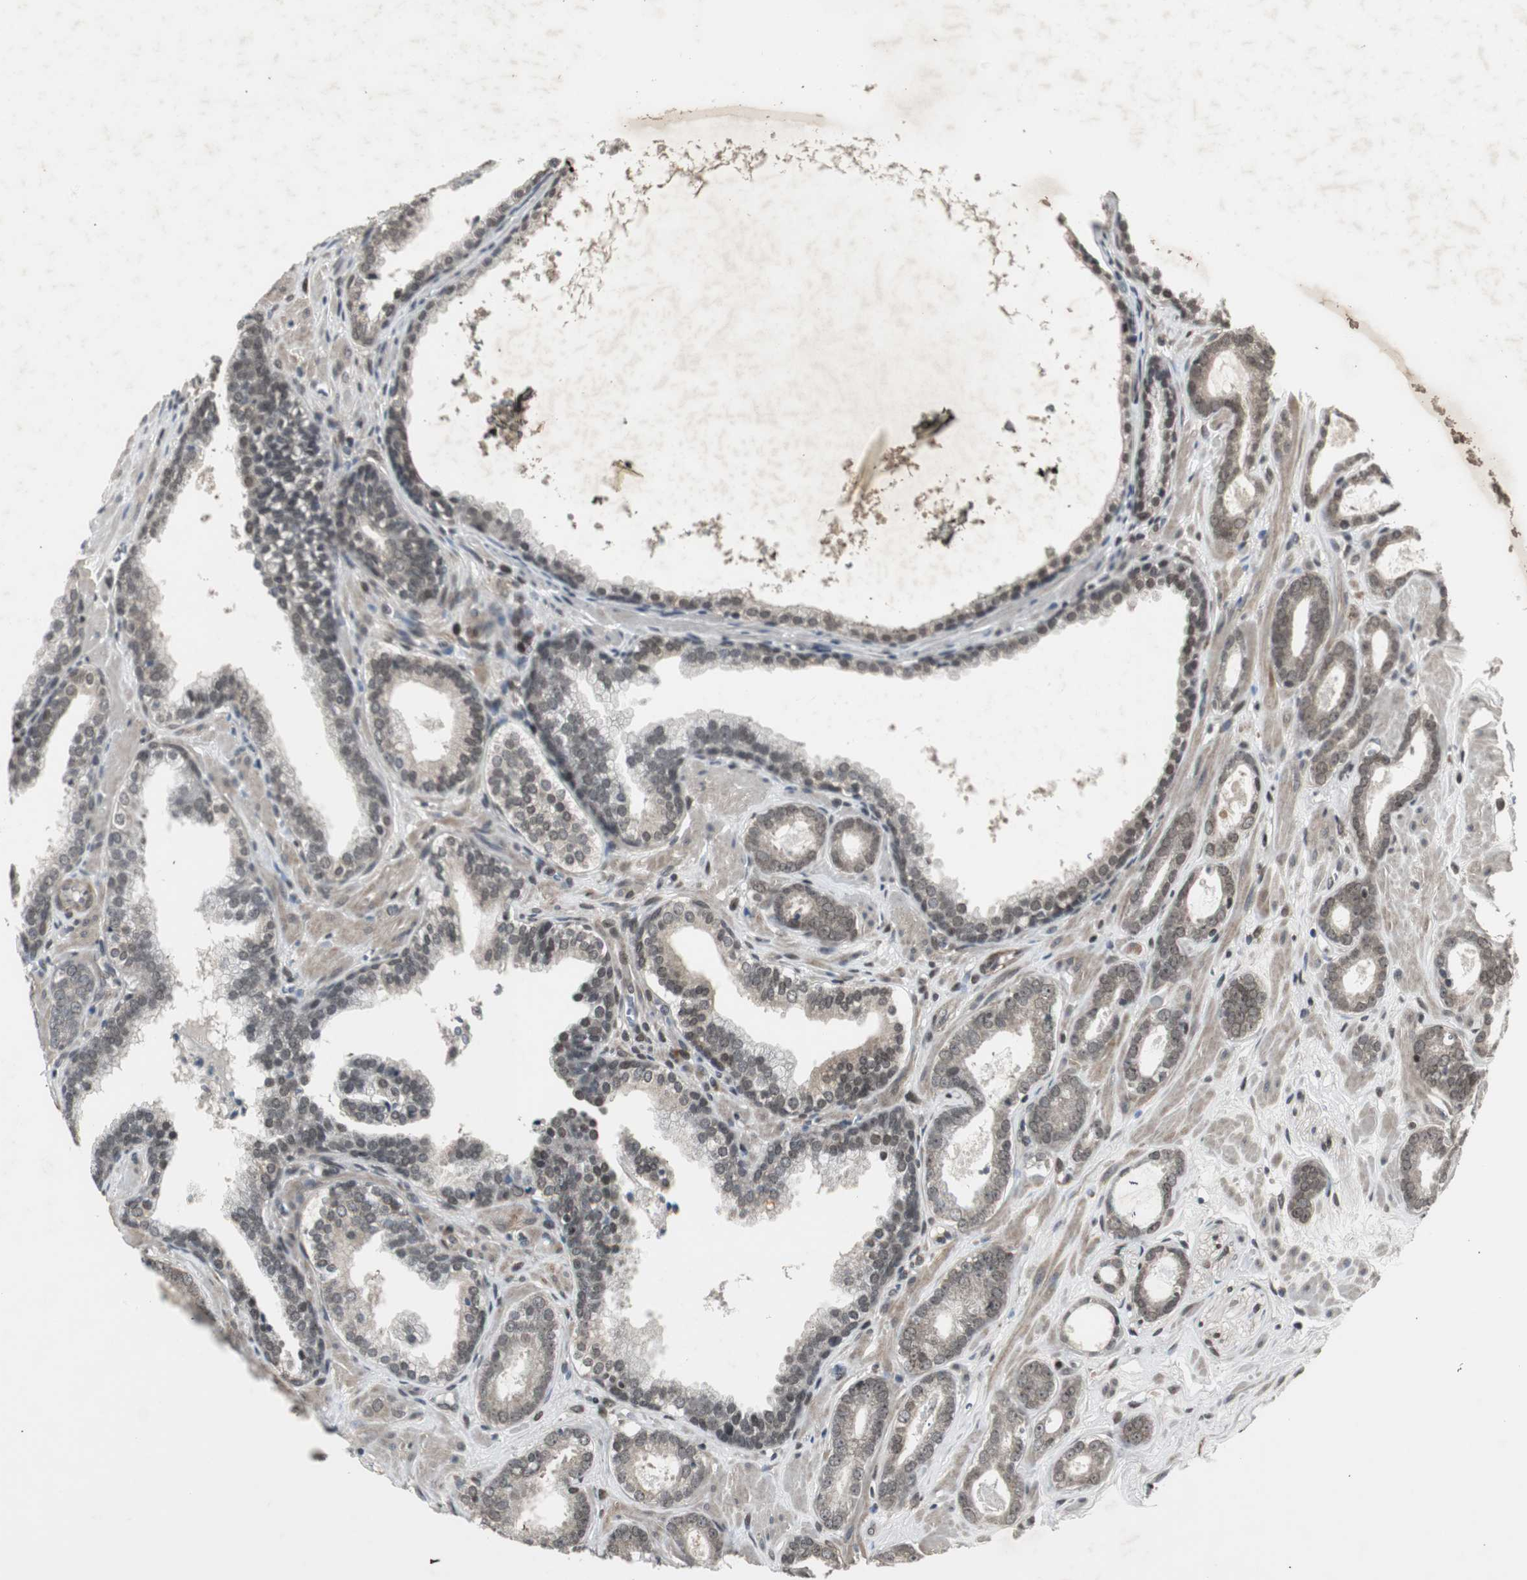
{"staining": {"intensity": "weak", "quantity": "25%-75%", "location": "nuclear"}, "tissue": "prostate cancer", "cell_type": "Tumor cells", "image_type": "cancer", "snomed": [{"axis": "morphology", "description": "Adenocarcinoma, Low grade"}, {"axis": "topography", "description": "Prostate"}], "caption": "An image showing weak nuclear expression in about 25%-75% of tumor cells in prostate adenocarcinoma (low-grade), as visualized by brown immunohistochemical staining.", "gene": "MPG", "patient": {"sex": "male", "age": 57}}